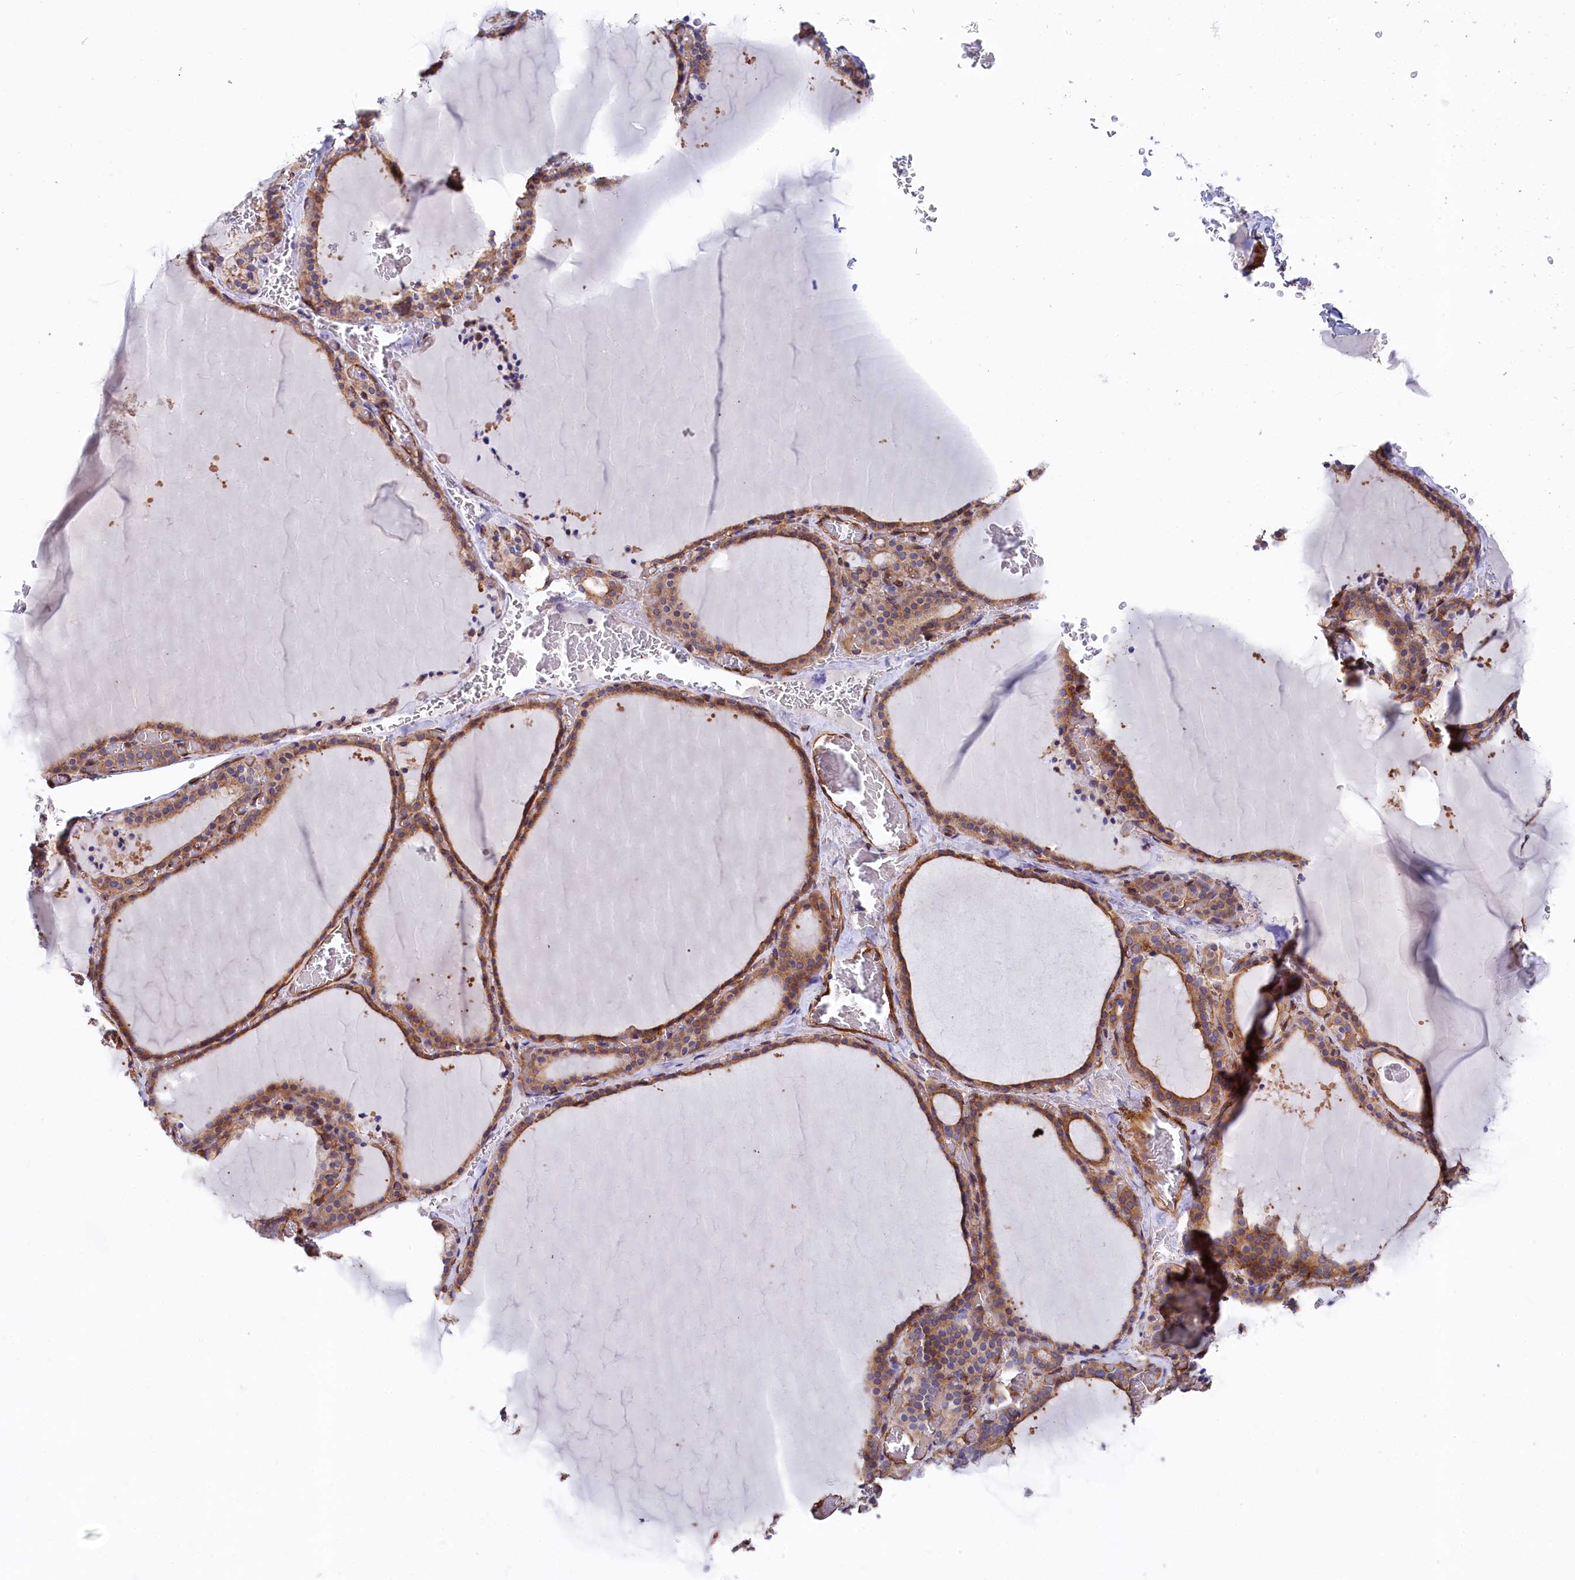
{"staining": {"intensity": "moderate", "quantity": ">75%", "location": "cytoplasmic/membranous"}, "tissue": "thyroid gland", "cell_type": "Glandular cells", "image_type": "normal", "snomed": [{"axis": "morphology", "description": "Normal tissue, NOS"}, {"axis": "topography", "description": "Thyroid gland"}], "caption": "Normal thyroid gland shows moderate cytoplasmic/membranous expression in about >75% of glandular cells, visualized by immunohistochemistry.", "gene": "TNKS1BP1", "patient": {"sex": "female", "age": 39}}